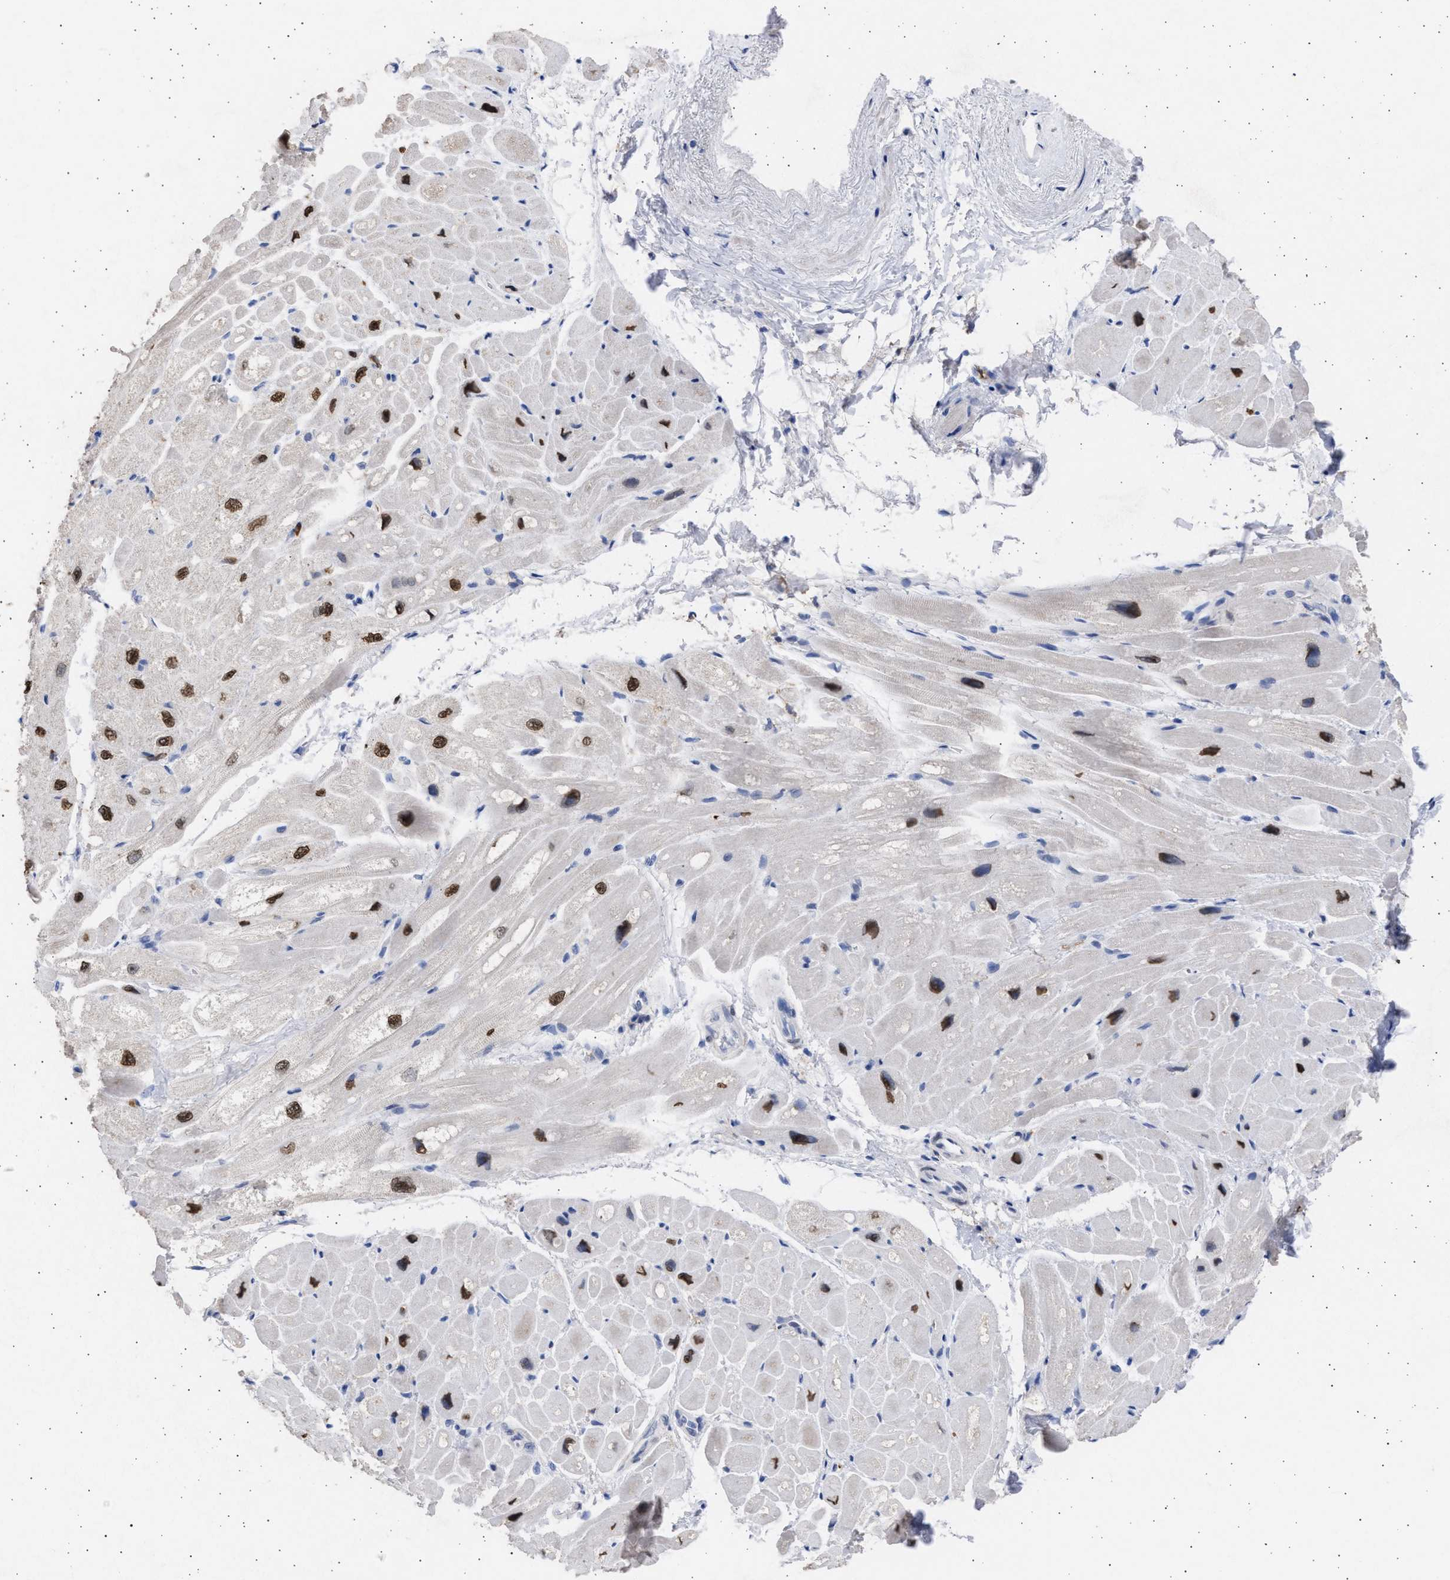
{"staining": {"intensity": "moderate", "quantity": ">75%", "location": "nuclear"}, "tissue": "heart muscle", "cell_type": "Cardiomyocytes", "image_type": "normal", "snomed": [{"axis": "morphology", "description": "Normal tissue, NOS"}, {"axis": "topography", "description": "Heart"}], "caption": "Unremarkable heart muscle demonstrates moderate nuclear expression in about >75% of cardiomyocytes, visualized by immunohistochemistry. Ihc stains the protein in brown and the nuclei are stained blue.", "gene": "FCER1A", "patient": {"sex": "male", "age": 49}}